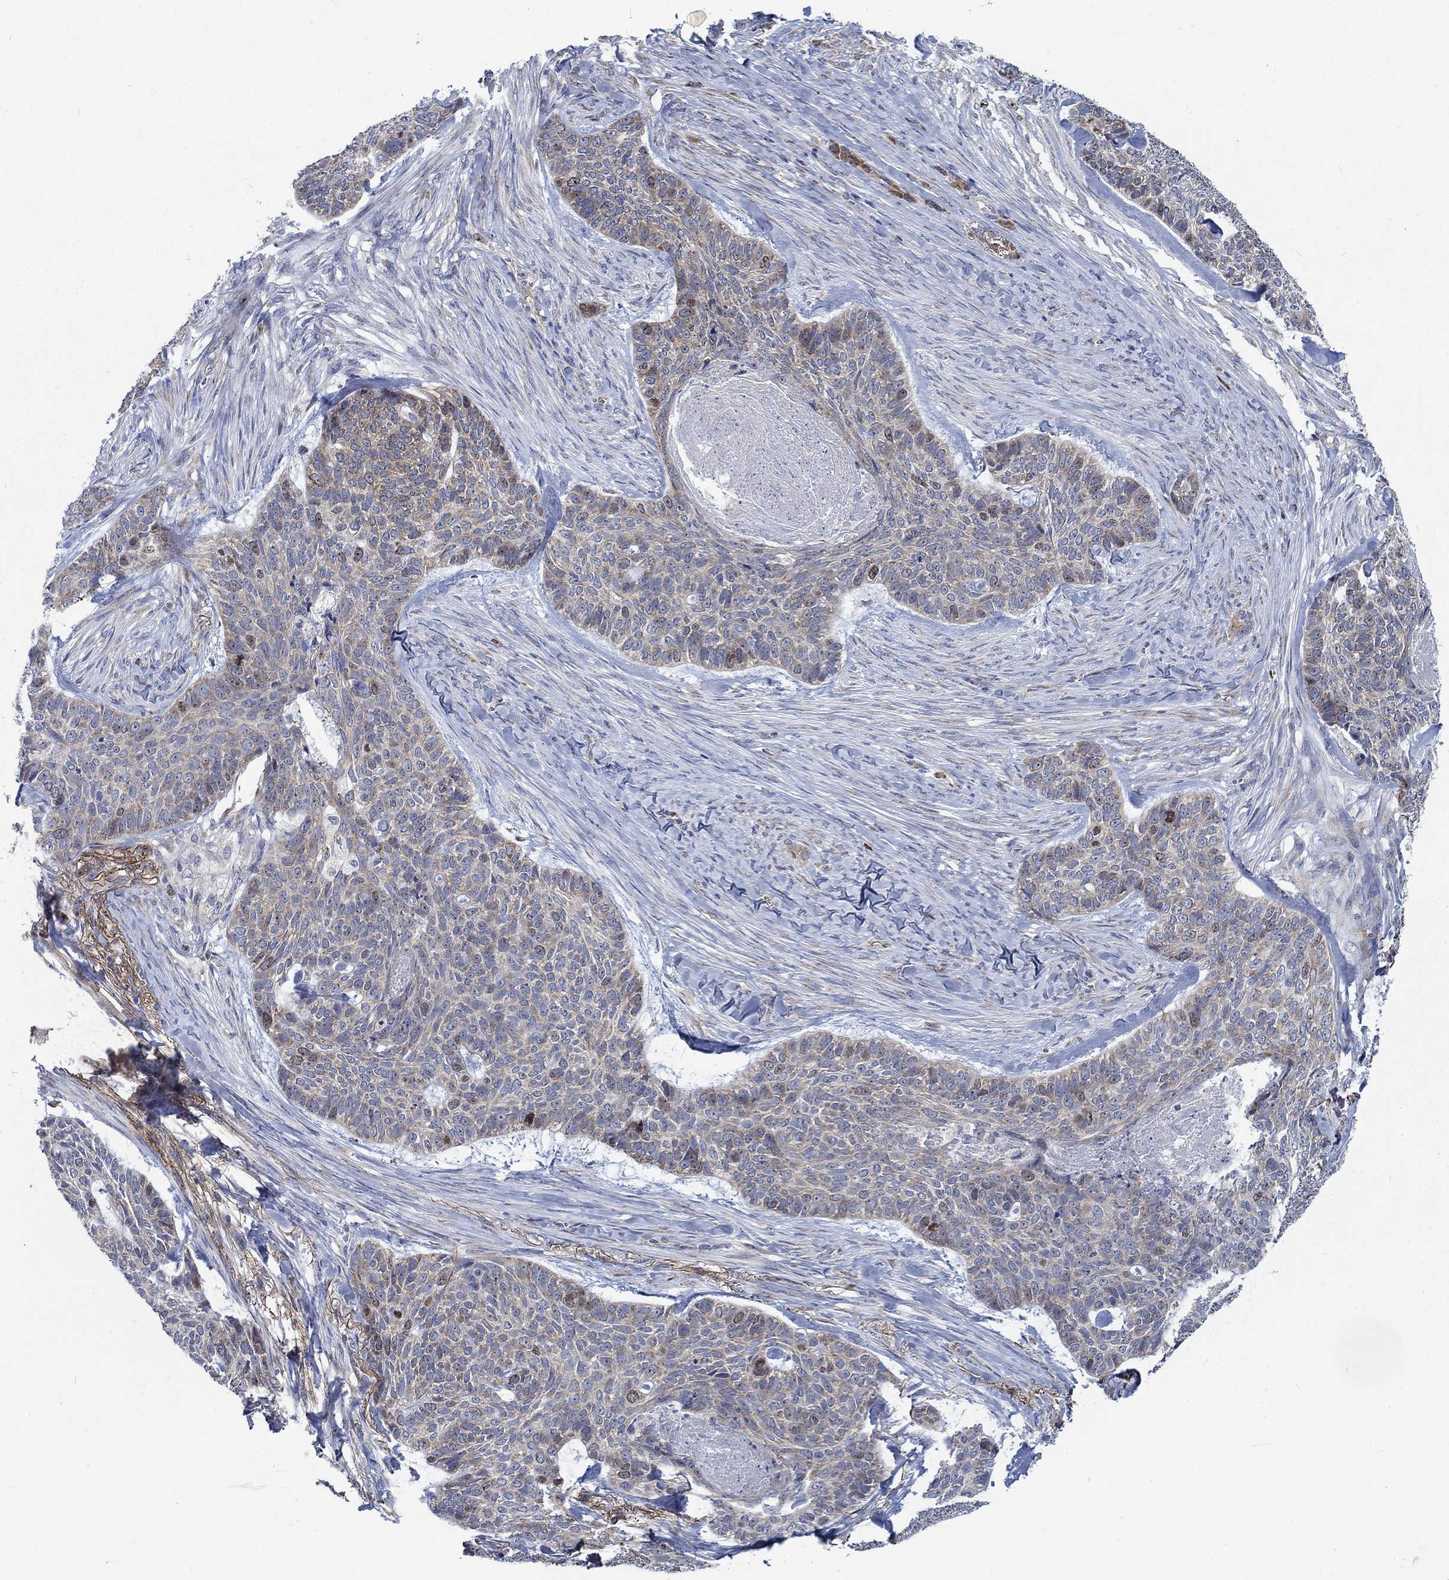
{"staining": {"intensity": "weak", "quantity": ">75%", "location": "cytoplasmic/membranous"}, "tissue": "skin cancer", "cell_type": "Tumor cells", "image_type": "cancer", "snomed": [{"axis": "morphology", "description": "Basal cell carcinoma"}, {"axis": "topography", "description": "Skin"}], "caption": "Immunohistochemical staining of skin cancer exhibits weak cytoplasmic/membranous protein staining in about >75% of tumor cells. The protein is shown in brown color, while the nuclei are stained blue.", "gene": "MMP24", "patient": {"sex": "female", "age": 69}}